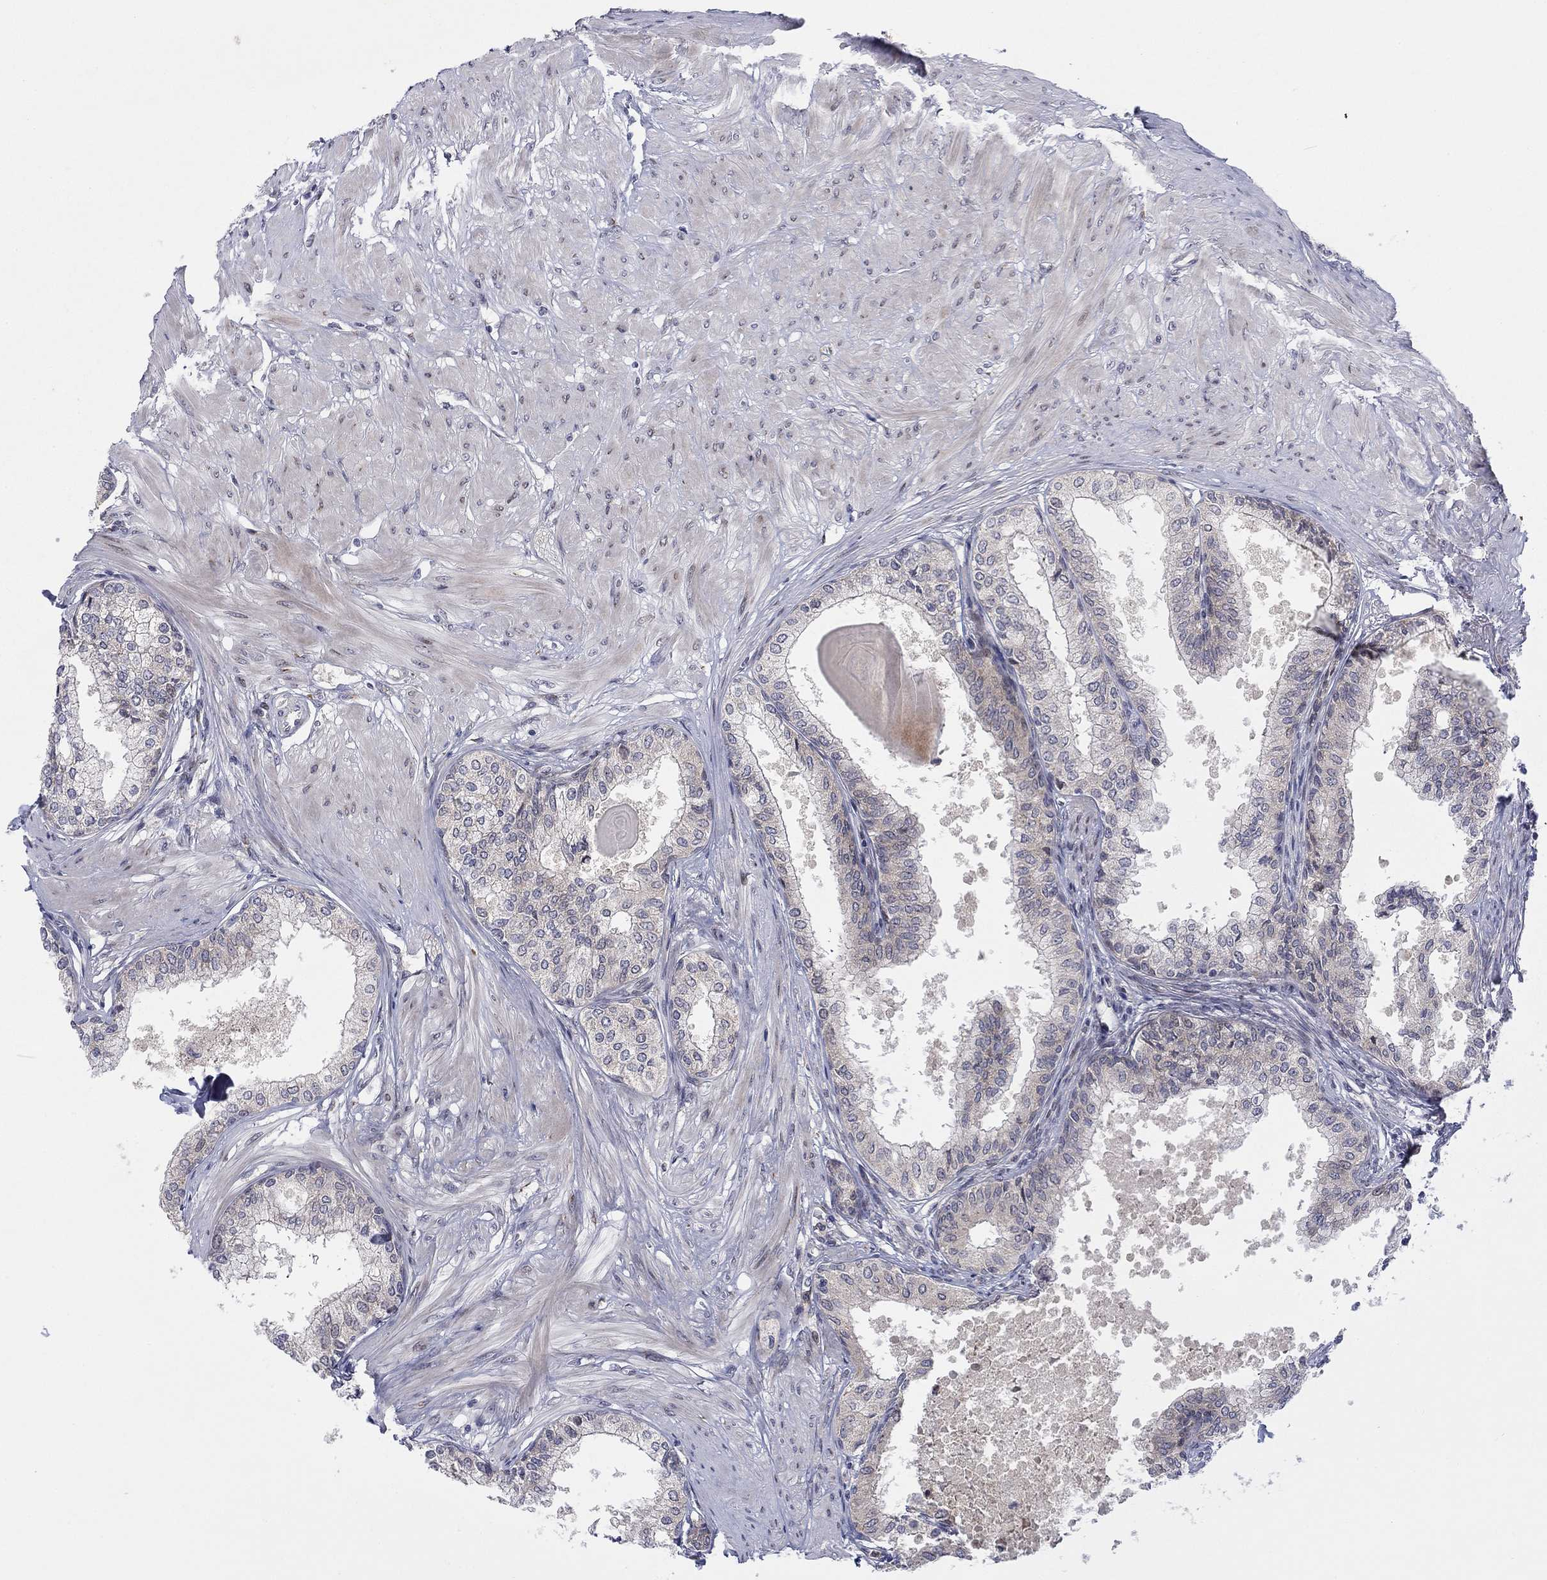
{"staining": {"intensity": "weak", "quantity": "25%-75%", "location": "cytoplasmic/membranous"}, "tissue": "prostate", "cell_type": "Glandular cells", "image_type": "normal", "snomed": [{"axis": "morphology", "description": "Normal tissue, NOS"}, {"axis": "topography", "description": "Prostate"}], "caption": "Protein positivity by immunohistochemistry (IHC) exhibits weak cytoplasmic/membranous positivity in about 25%-75% of glandular cells in normal prostate. The staining was performed using DAB (3,3'-diaminobenzidine), with brown indicating positive protein expression. Nuclei are stained blue with hematoxylin.", "gene": "TTC21B", "patient": {"sex": "male", "age": 63}}